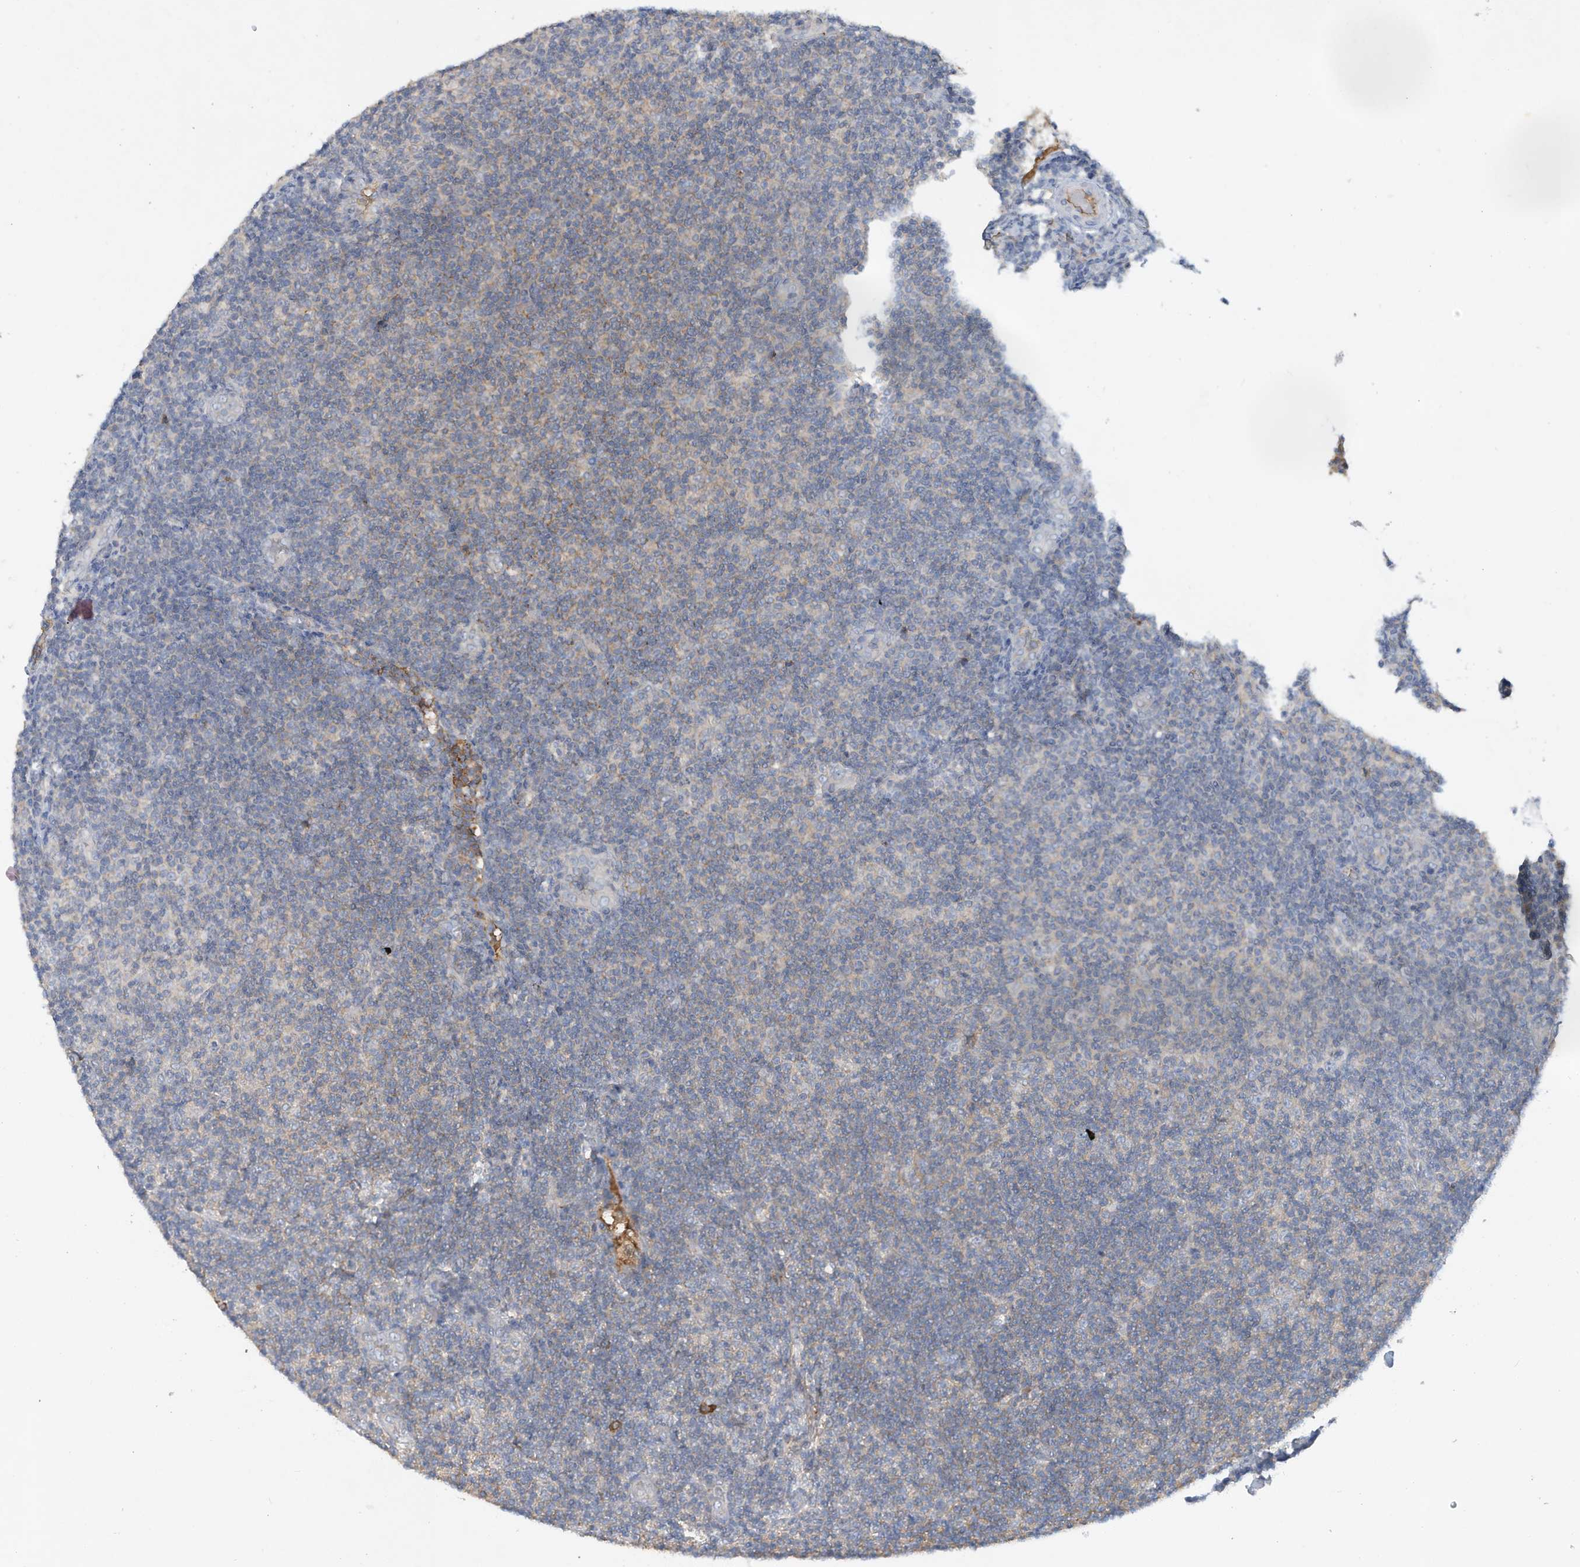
{"staining": {"intensity": "negative", "quantity": "none", "location": "none"}, "tissue": "lymphoma", "cell_type": "Tumor cells", "image_type": "cancer", "snomed": [{"axis": "morphology", "description": "Malignant lymphoma, non-Hodgkin's type, Low grade"}, {"axis": "topography", "description": "Lymph node"}], "caption": "Immunohistochemical staining of human lymphoma exhibits no significant staining in tumor cells. The staining was performed using DAB to visualize the protein expression in brown, while the nuclei were stained in blue with hematoxylin (Magnification: 20x).", "gene": "HAS3", "patient": {"sex": "male", "age": 83}}